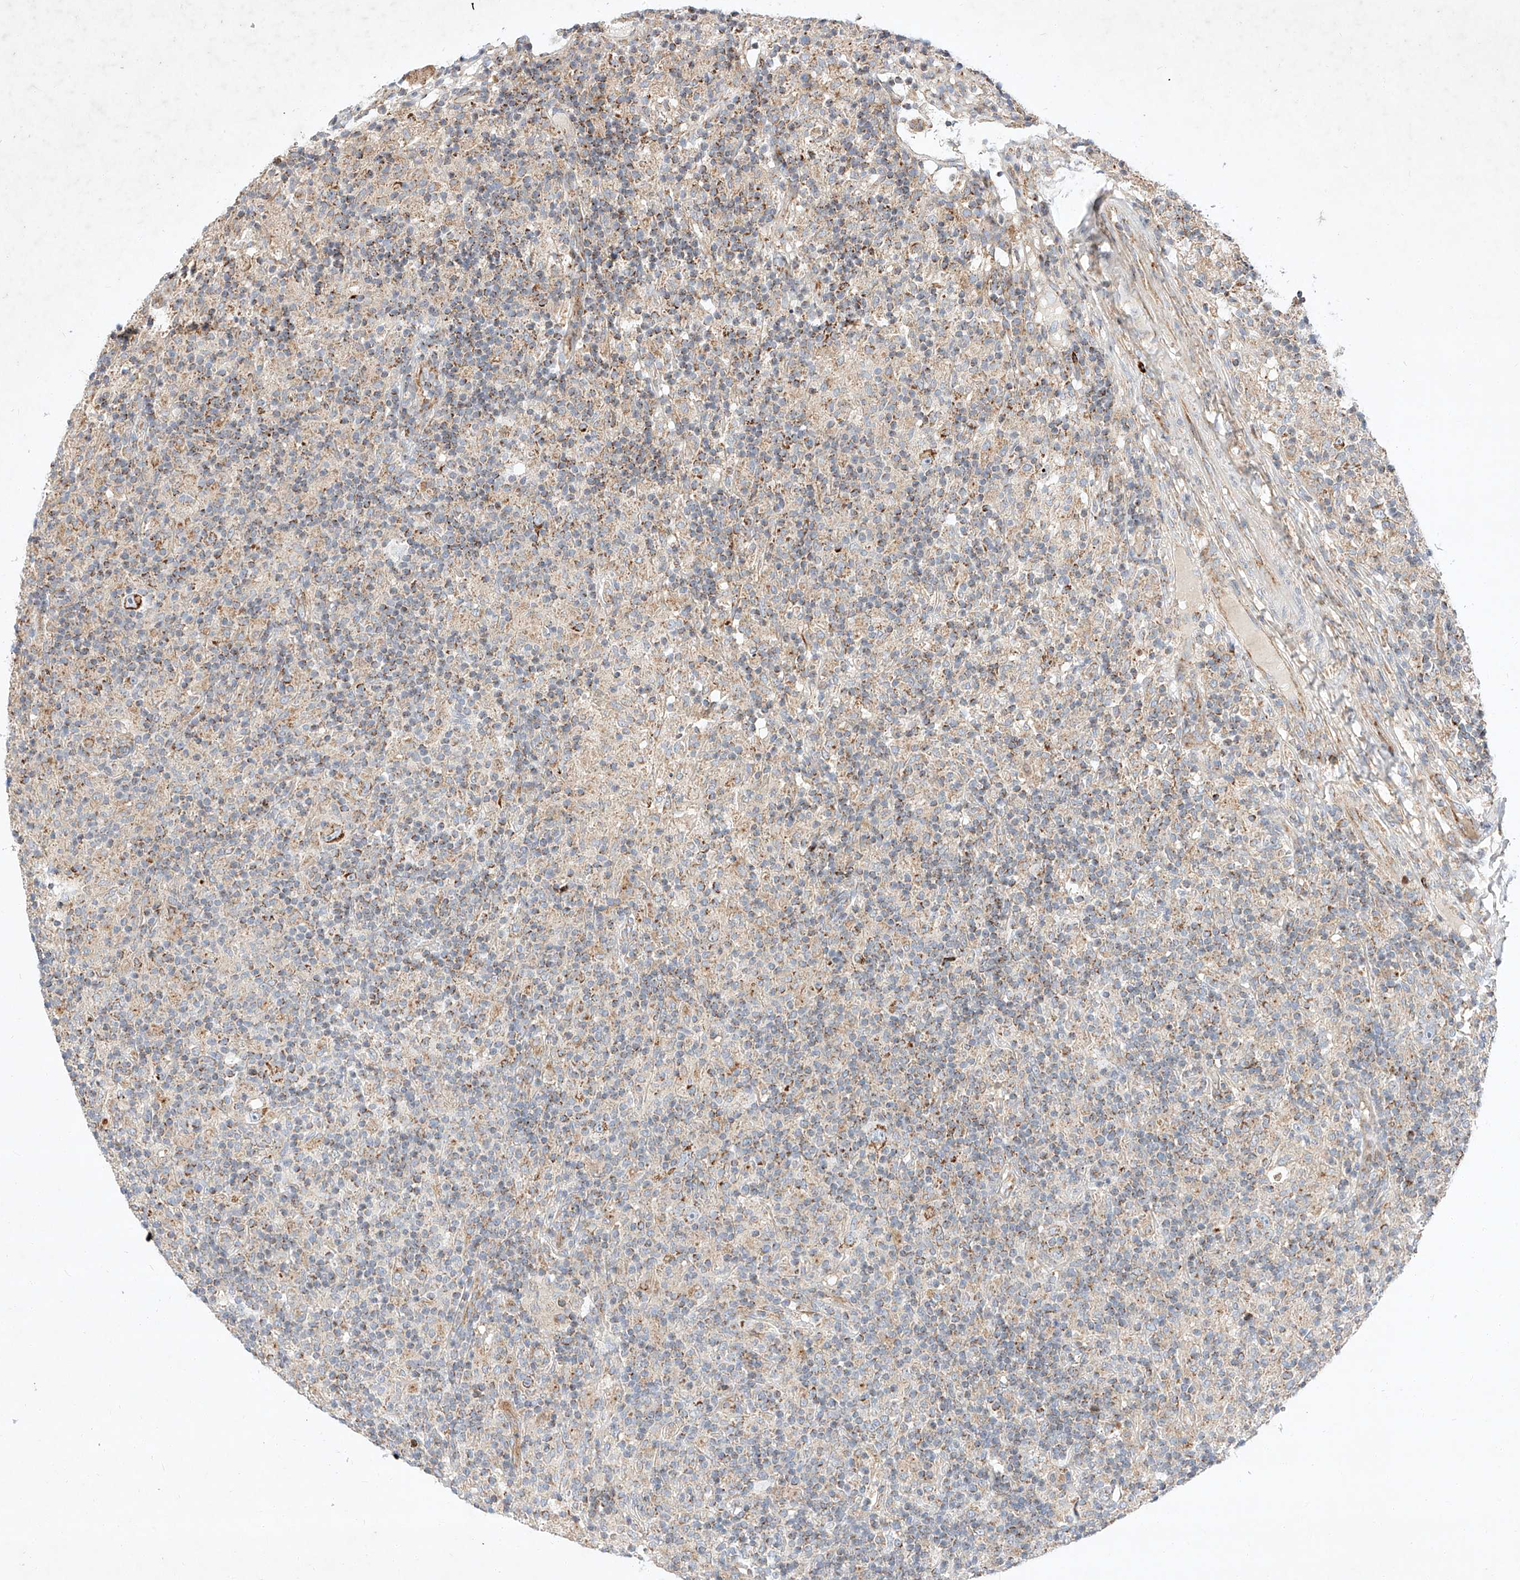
{"staining": {"intensity": "moderate", "quantity": ">75%", "location": "cytoplasmic/membranous"}, "tissue": "lymphoma", "cell_type": "Tumor cells", "image_type": "cancer", "snomed": [{"axis": "morphology", "description": "Hodgkin's disease, NOS"}, {"axis": "topography", "description": "Lymph node"}], "caption": "Immunohistochemistry (IHC) image of neoplastic tissue: human lymphoma stained using IHC exhibits medium levels of moderate protein expression localized specifically in the cytoplasmic/membranous of tumor cells, appearing as a cytoplasmic/membranous brown color.", "gene": "OSGEPL1", "patient": {"sex": "male", "age": 70}}